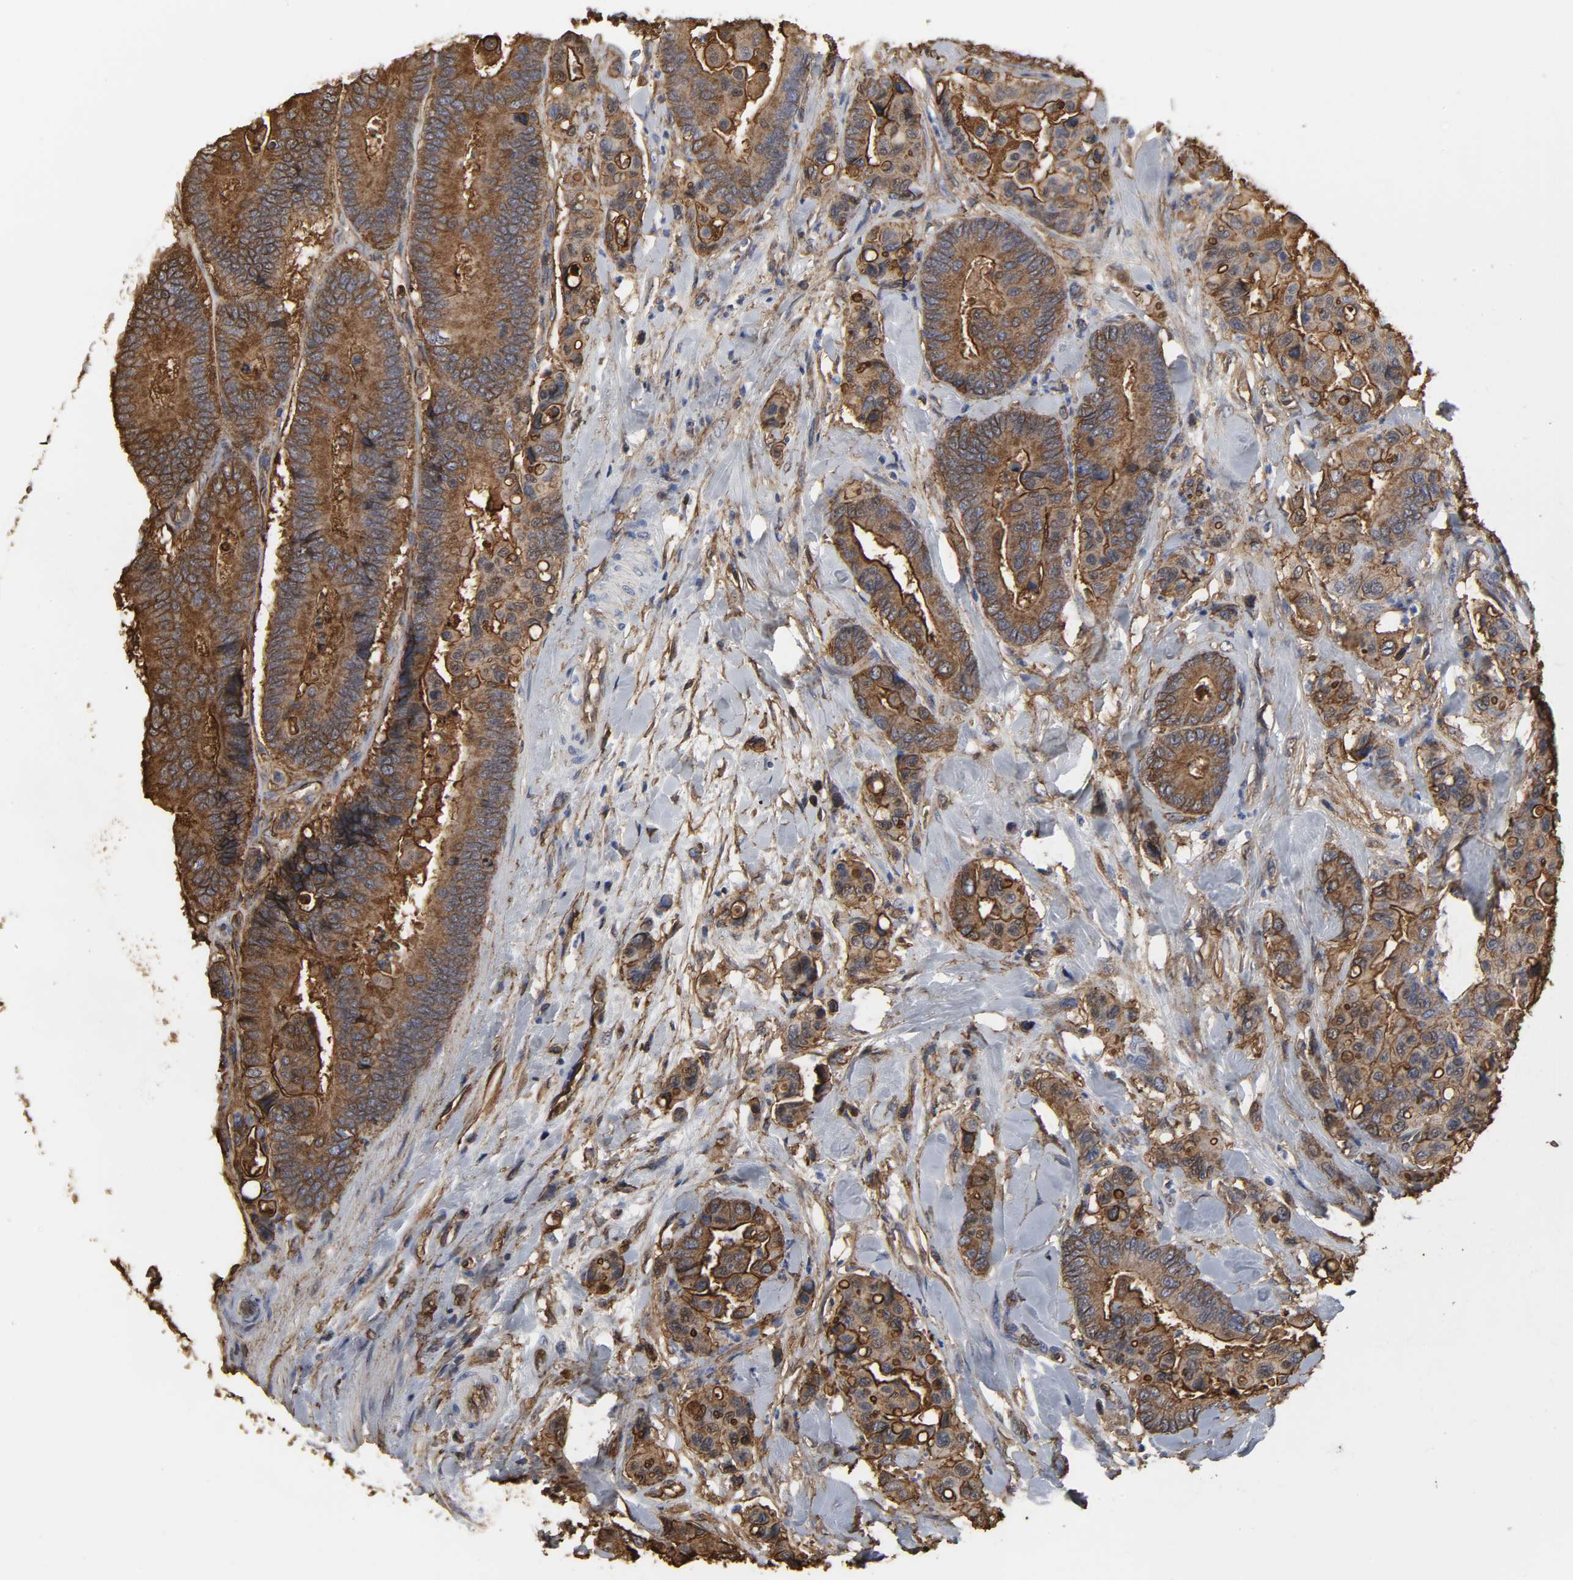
{"staining": {"intensity": "moderate", "quantity": ">75%", "location": "cytoplasmic/membranous"}, "tissue": "colorectal cancer", "cell_type": "Tumor cells", "image_type": "cancer", "snomed": [{"axis": "morphology", "description": "Normal tissue, NOS"}, {"axis": "morphology", "description": "Adenocarcinoma, NOS"}, {"axis": "topography", "description": "Colon"}], "caption": "Protein staining of adenocarcinoma (colorectal) tissue displays moderate cytoplasmic/membranous positivity in approximately >75% of tumor cells. (IHC, brightfield microscopy, high magnification).", "gene": "ANXA2", "patient": {"sex": "male", "age": 82}}